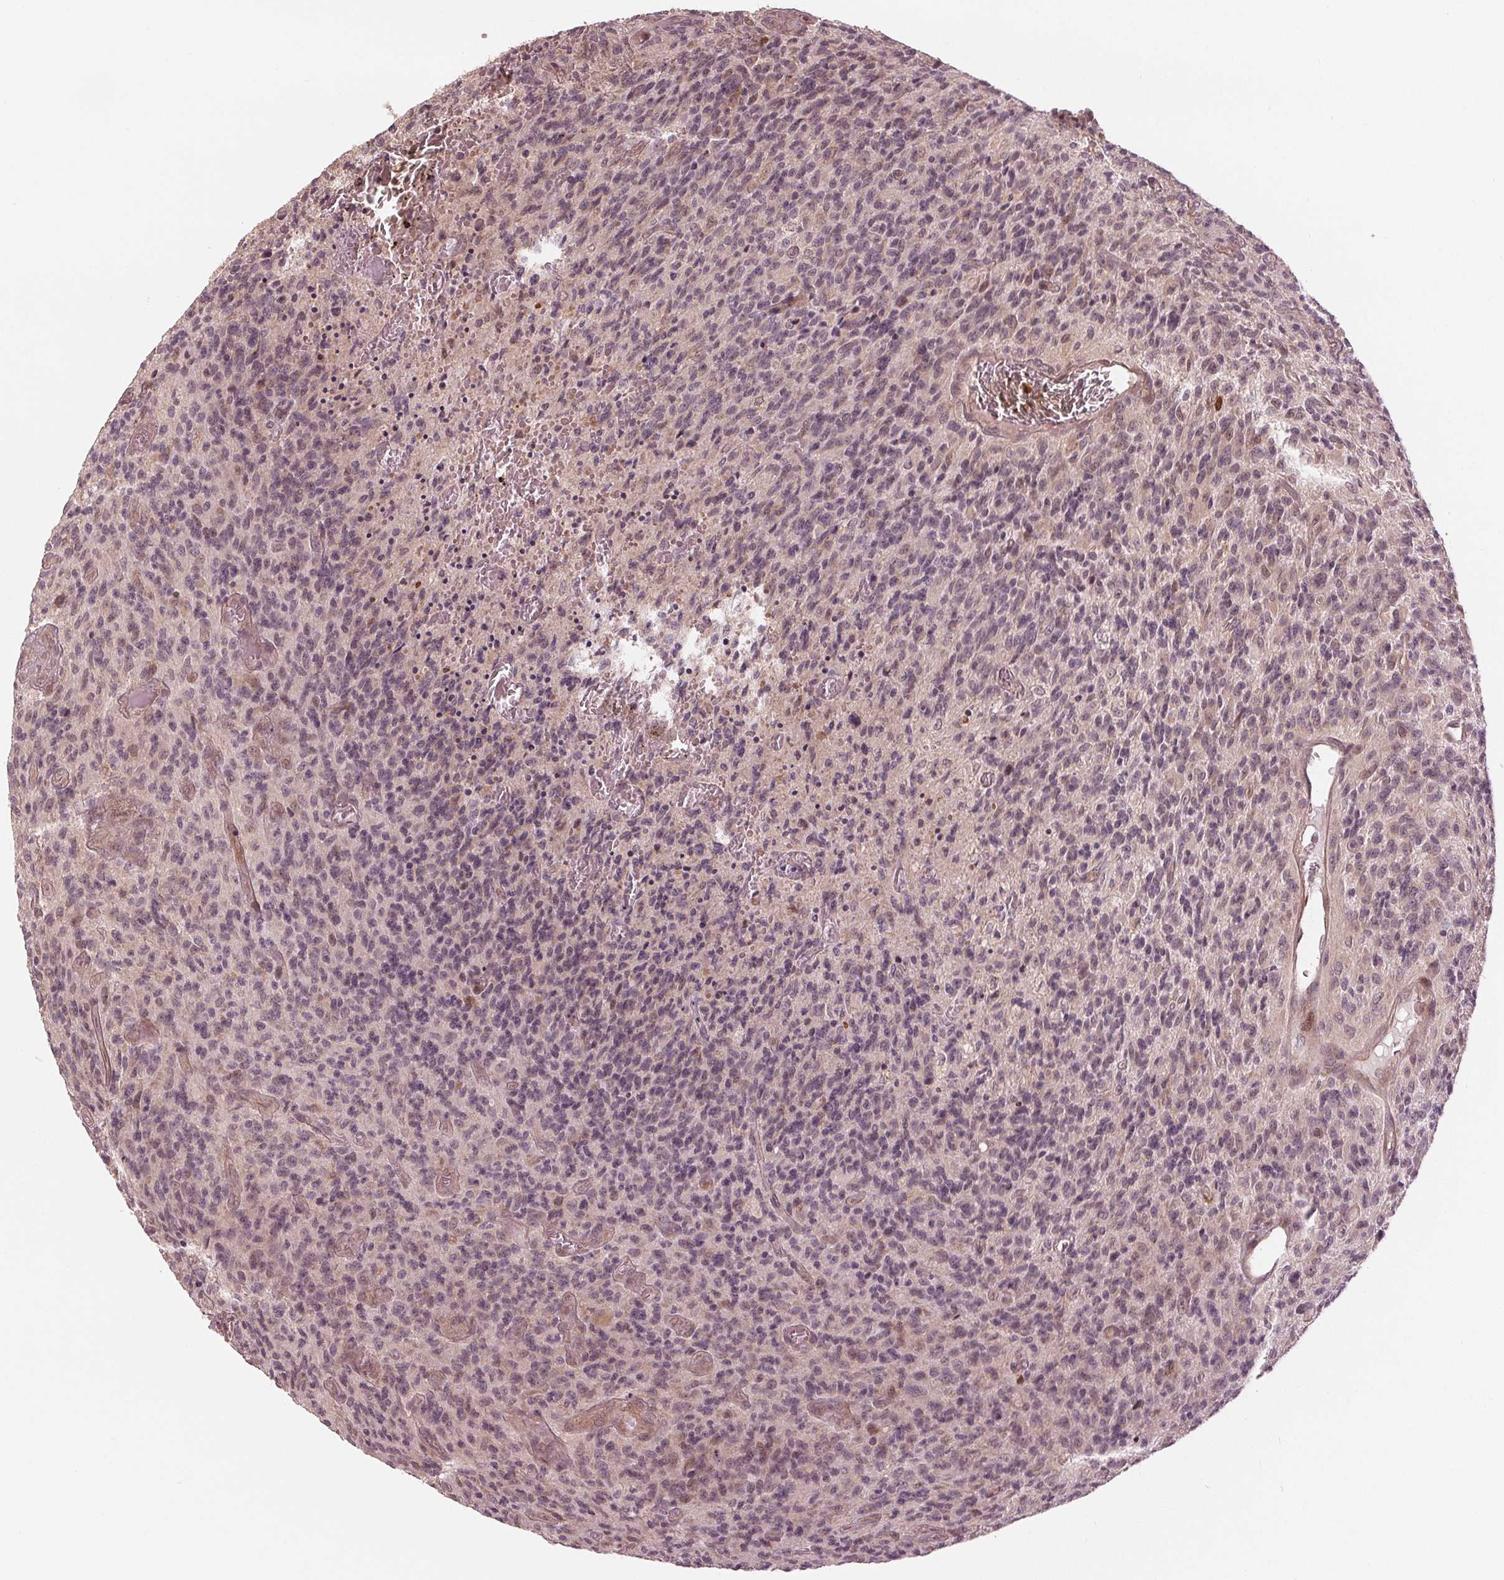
{"staining": {"intensity": "moderate", "quantity": "<25%", "location": "nuclear"}, "tissue": "glioma", "cell_type": "Tumor cells", "image_type": "cancer", "snomed": [{"axis": "morphology", "description": "Glioma, malignant, High grade"}, {"axis": "topography", "description": "Brain"}], "caption": "Protein staining of malignant high-grade glioma tissue shows moderate nuclear expression in approximately <25% of tumor cells. Using DAB (3,3'-diaminobenzidine) (brown) and hematoxylin (blue) stains, captured at high magnification using brightfield microscopy.", "gene": "ZNF471", "patient": {"sex": "male", "age": 76}}